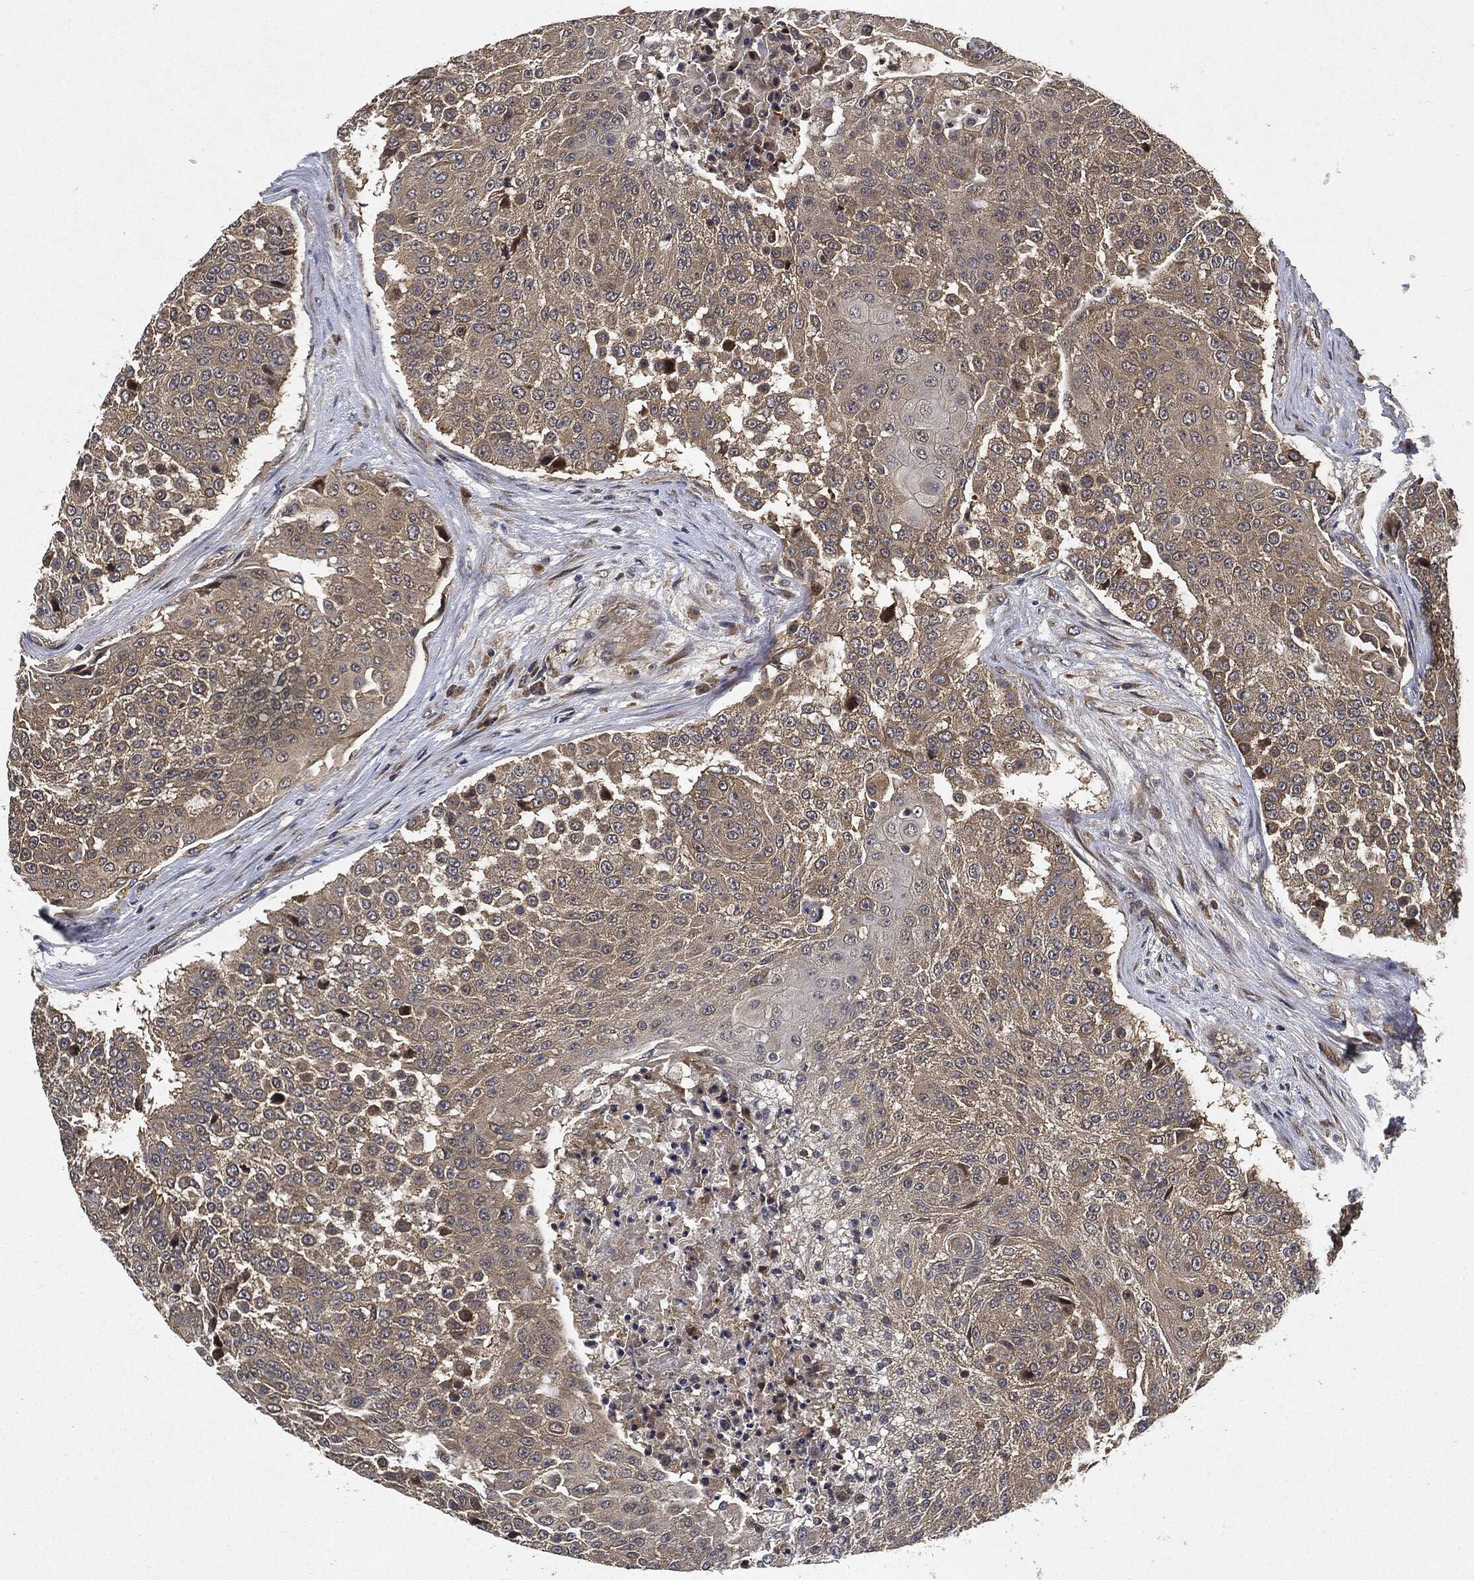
{"staining": {"intensity": "weak", "quantity": ">75%", "location": "cytoplasmic/membranous"}, "tissue": "urothelial cancer", "cell_type": "Tumor cells", "image_type": "cancer", "snomed": [{"axis": "morphology", "description": "Urothelial carcinoma, High grade"}, {"axis": "topography", "description": "Urinary bladder"}], "caption": "Urothelial cancer stained with a protein marker exhibits weak staining in tumor cells.", "gene": "MLST8", "patient": {"sex": "female", "age": 63}}